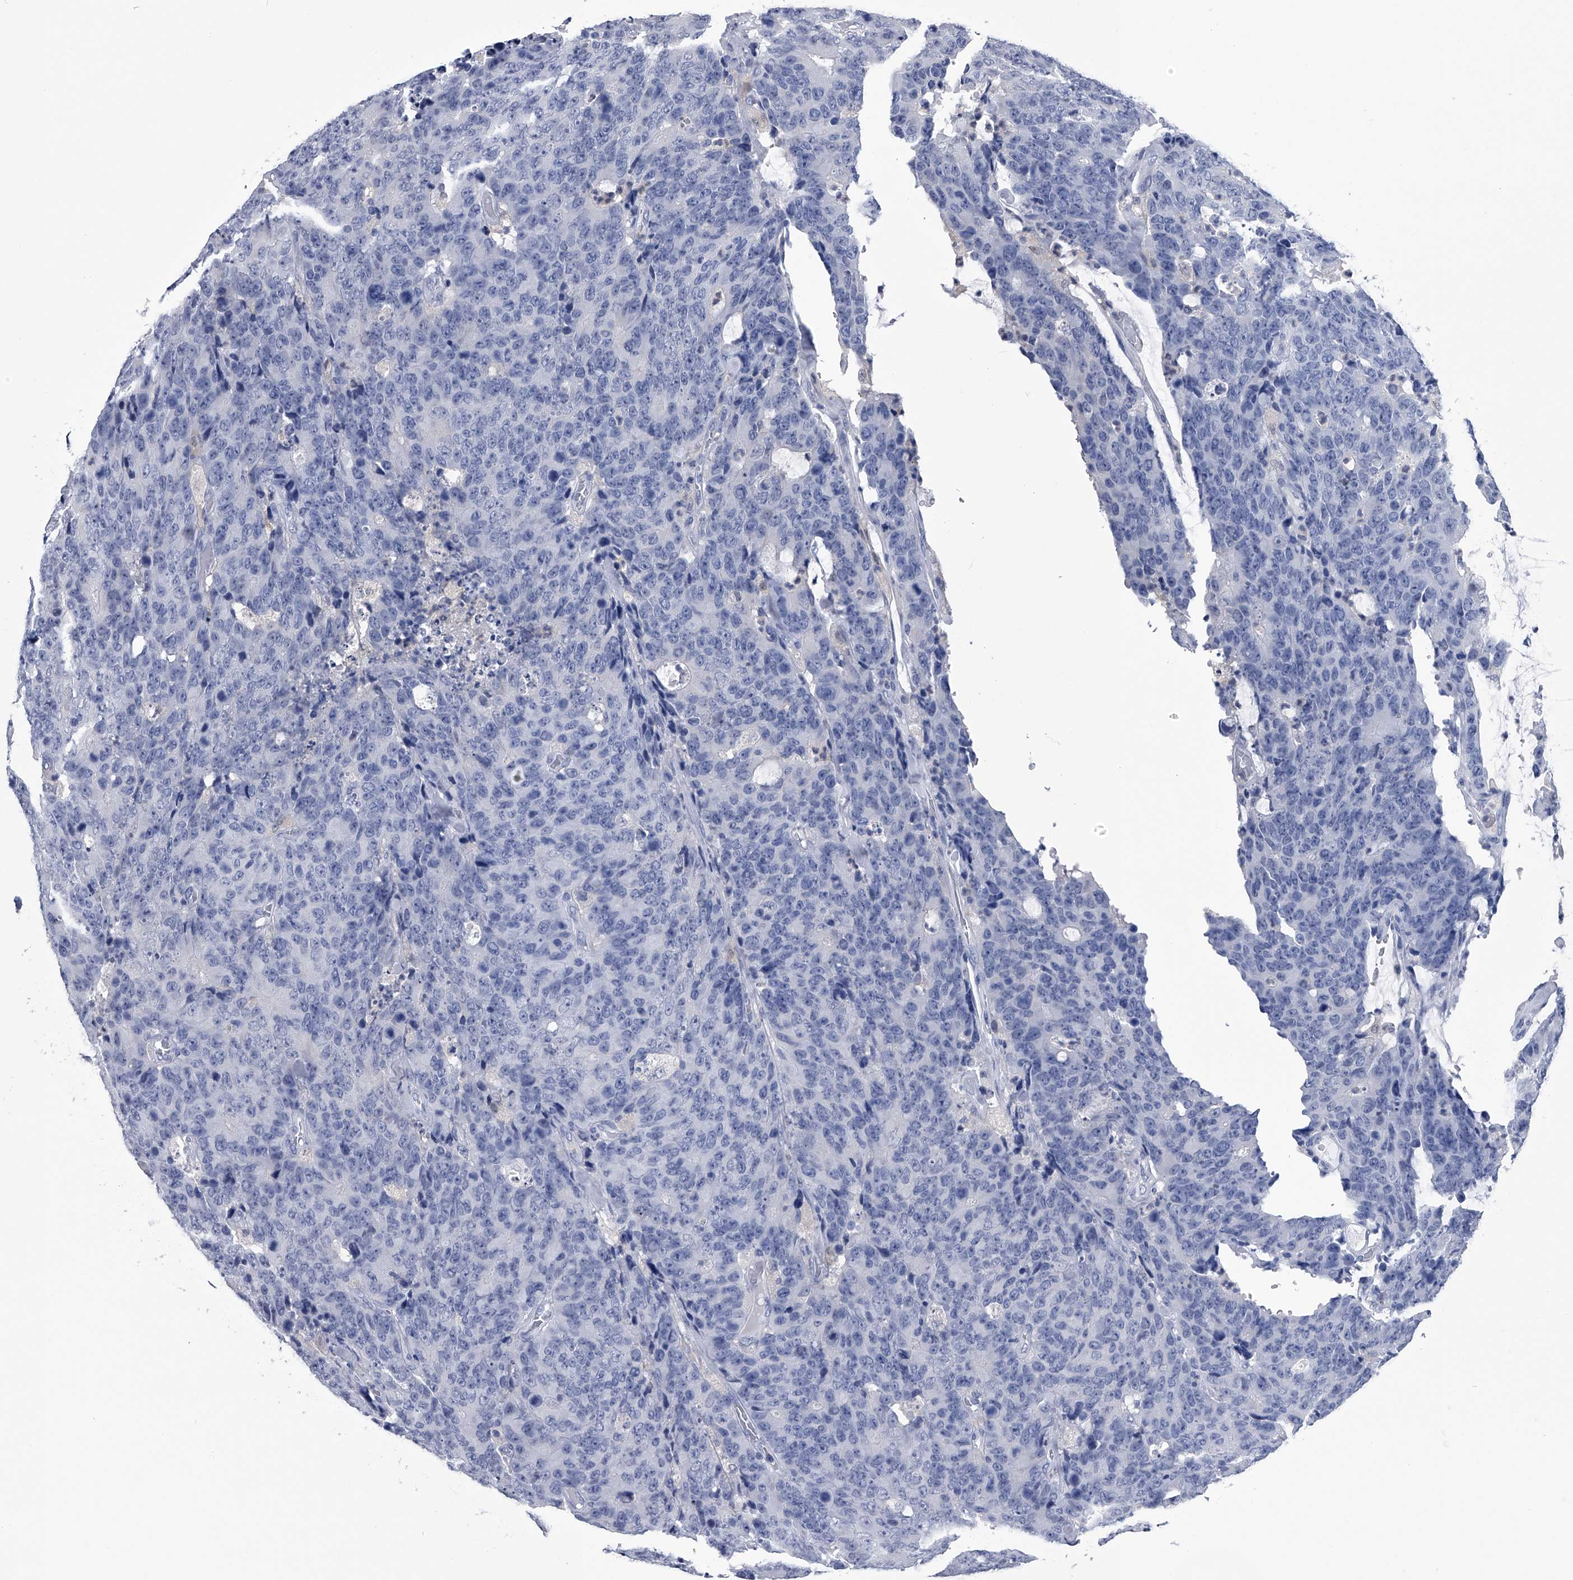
{"staining": {"intensity": "negative", "quantity": "none", "location": "none"}, "tissue": "colorectal cancer", "cell_type": "Tumor cells", "image_type": "cancer", "snomed": [{"axis": "morphology", "description": "Adenocarcinoma, NOS"}, {"axis": "topography", "description": "Colon"}], "caption": "A micrograph of colorectal adenocarcinoma stained for a protein demonstrates no brown staining in tumor cells.", "gene": "PDXK", "patient": {"sex": "female", "age": 86}}